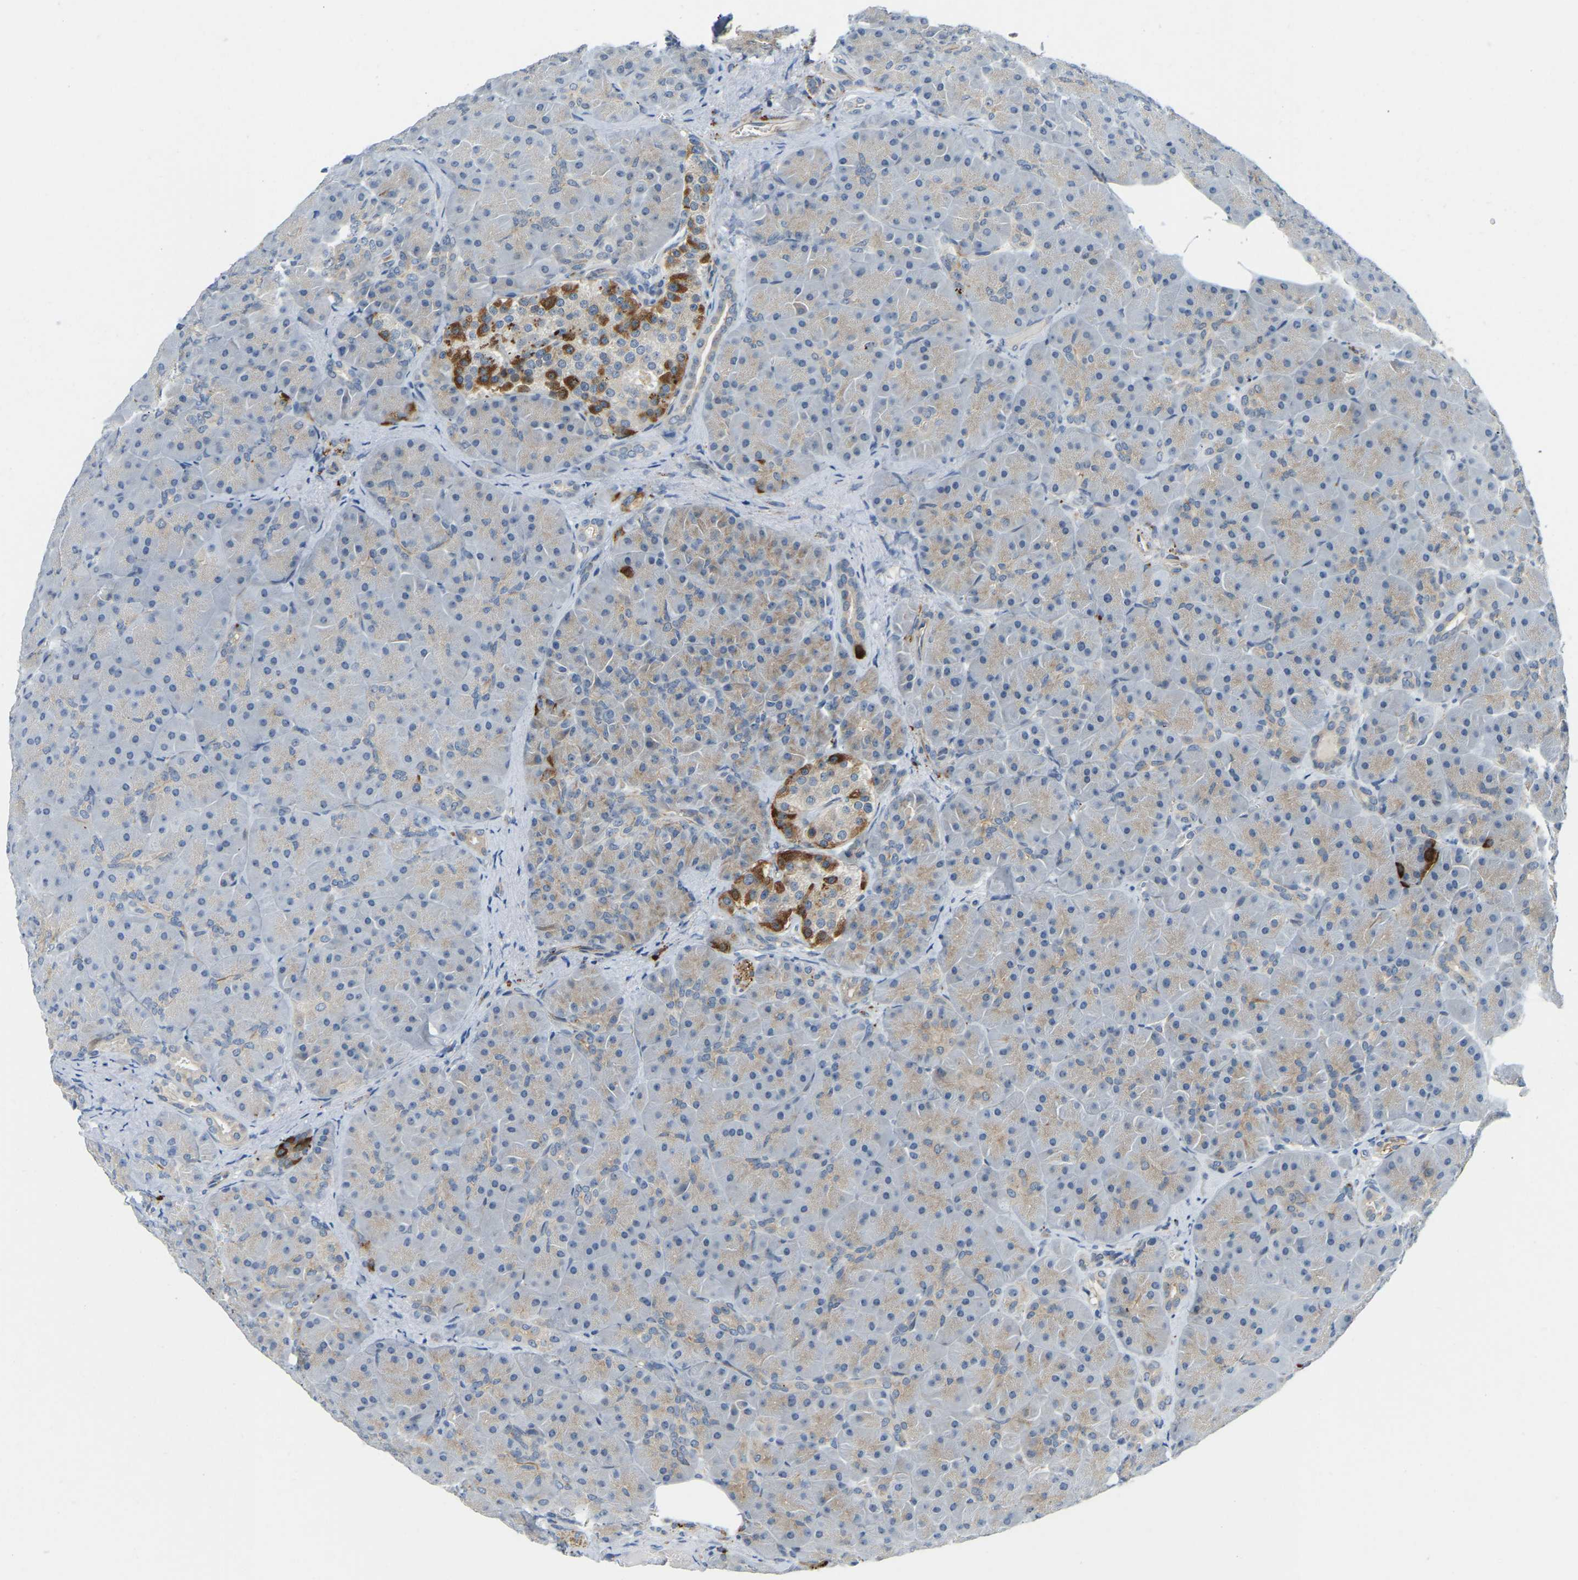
{"staining": {"intensity": "weak", "quantity": "25%-75%", "location": "cytoplasmic/membranous"}, "tissue": "pancreas", "cell_type": "Exocrine glandular cells", "image_type": "normal", "snomed": [{"axis": "morphology", "description": "Normal tissue, NOS"}, {"axis": "topography", "description": "Pancreas"}], "caption": "IHC image of benign pancreas stained for a protein (brown), which shows low levels of weak cytoplasmic/membranous positivity in about 25%-75% of exocrine glandular cells.", "gene": "NME8", "patient": {"sex": "male", "age": 66}}